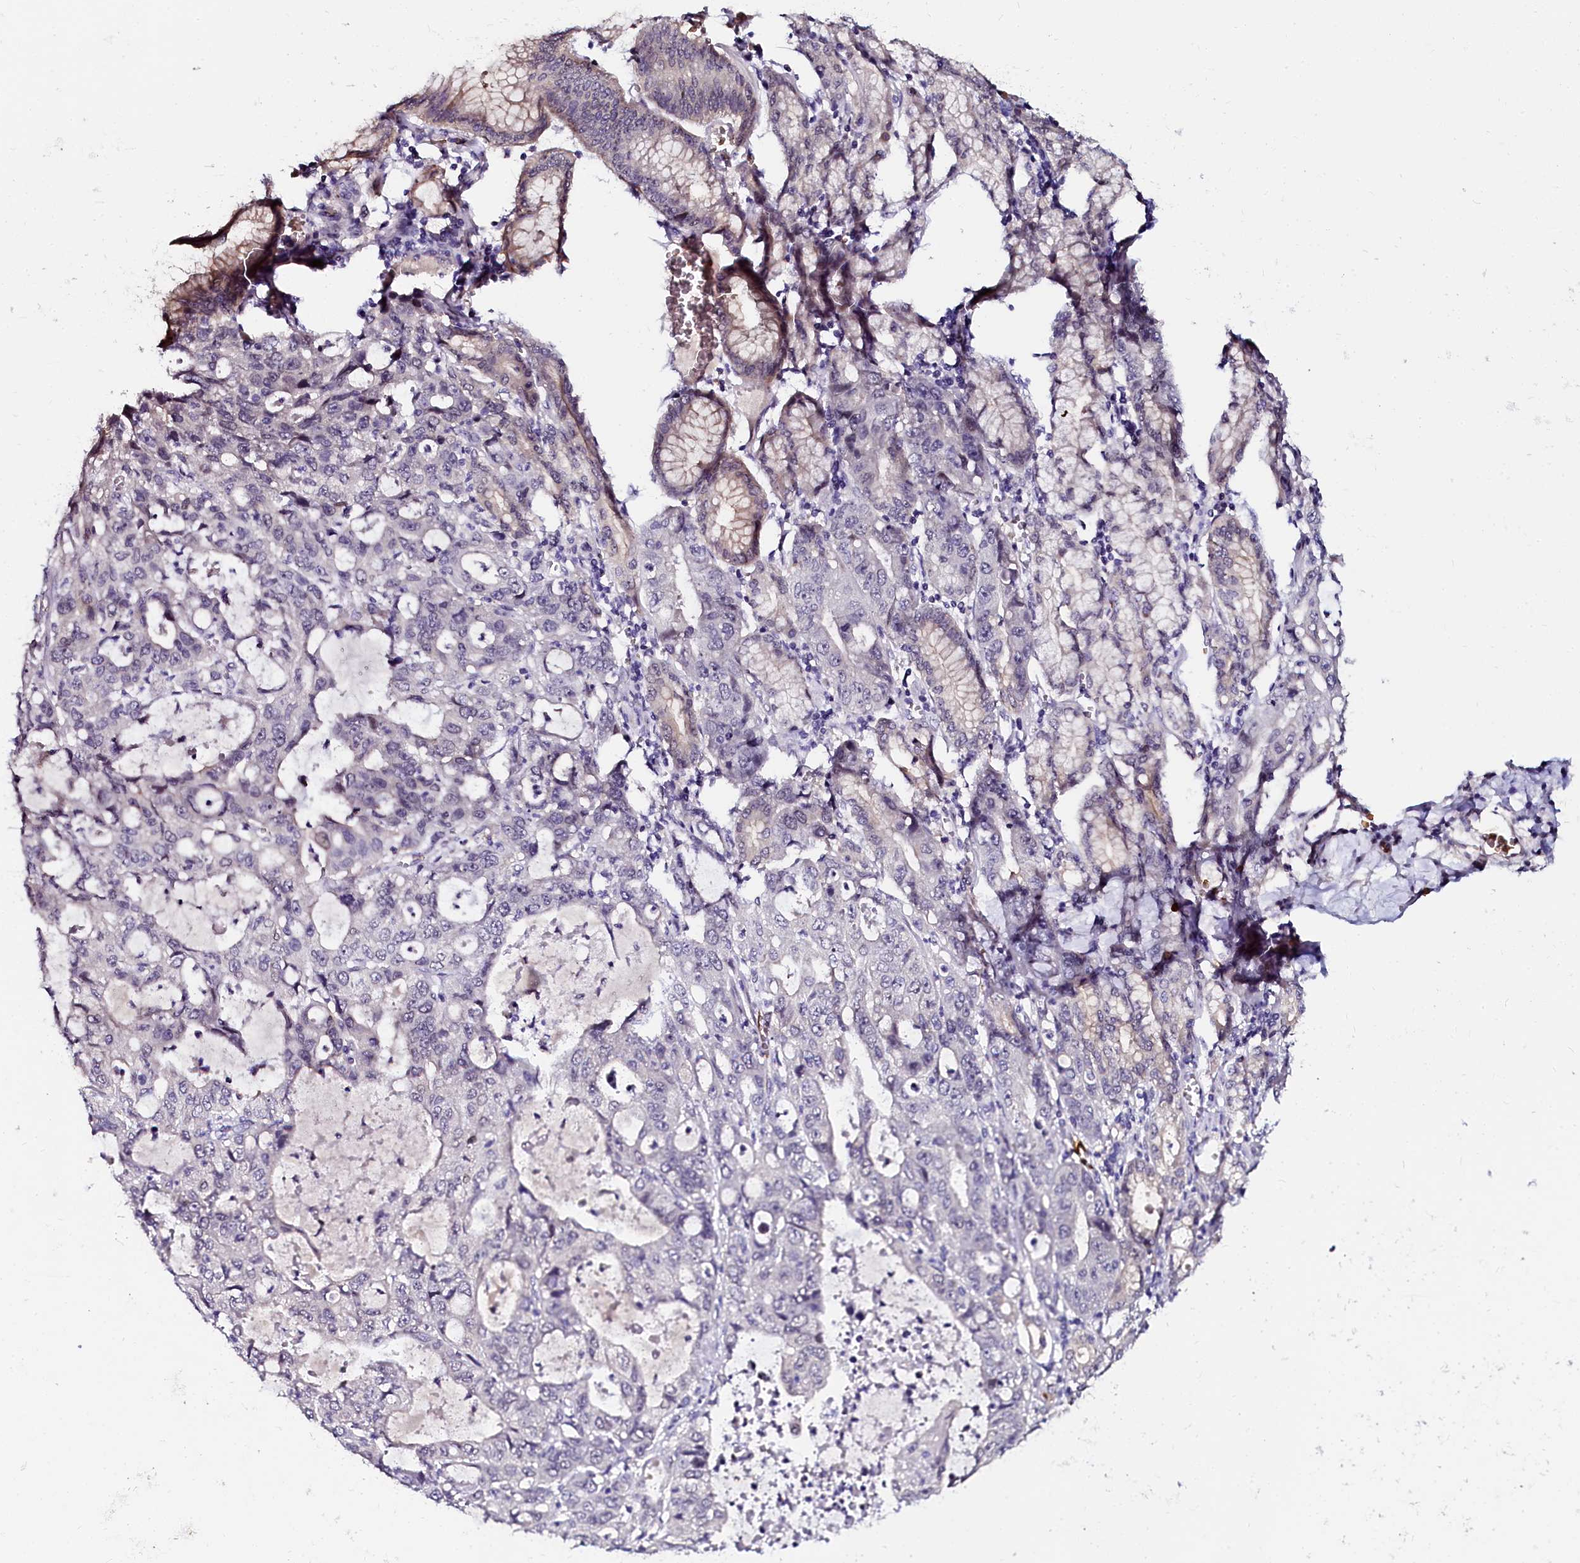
{"staining": {"intensity": "negative", "quantity": "none", "location": "none"}, "tissue": "stomach cancer", "cell_type": "Tumor cells", "image_type": "cancer", "snomed": [{"axis": "morphology", "description": "Adenocarcinoma, NOS"}, {"axis": "topography", "description": "Stomach, lower"}], "caption": "A histopathology image of stomach cancer (adenocarcinoma) stained for a protein exhibits no brown staining in tumor cells.", "gene": "CTDSPL2", "patient": {"sex": "female", "age": 43}}